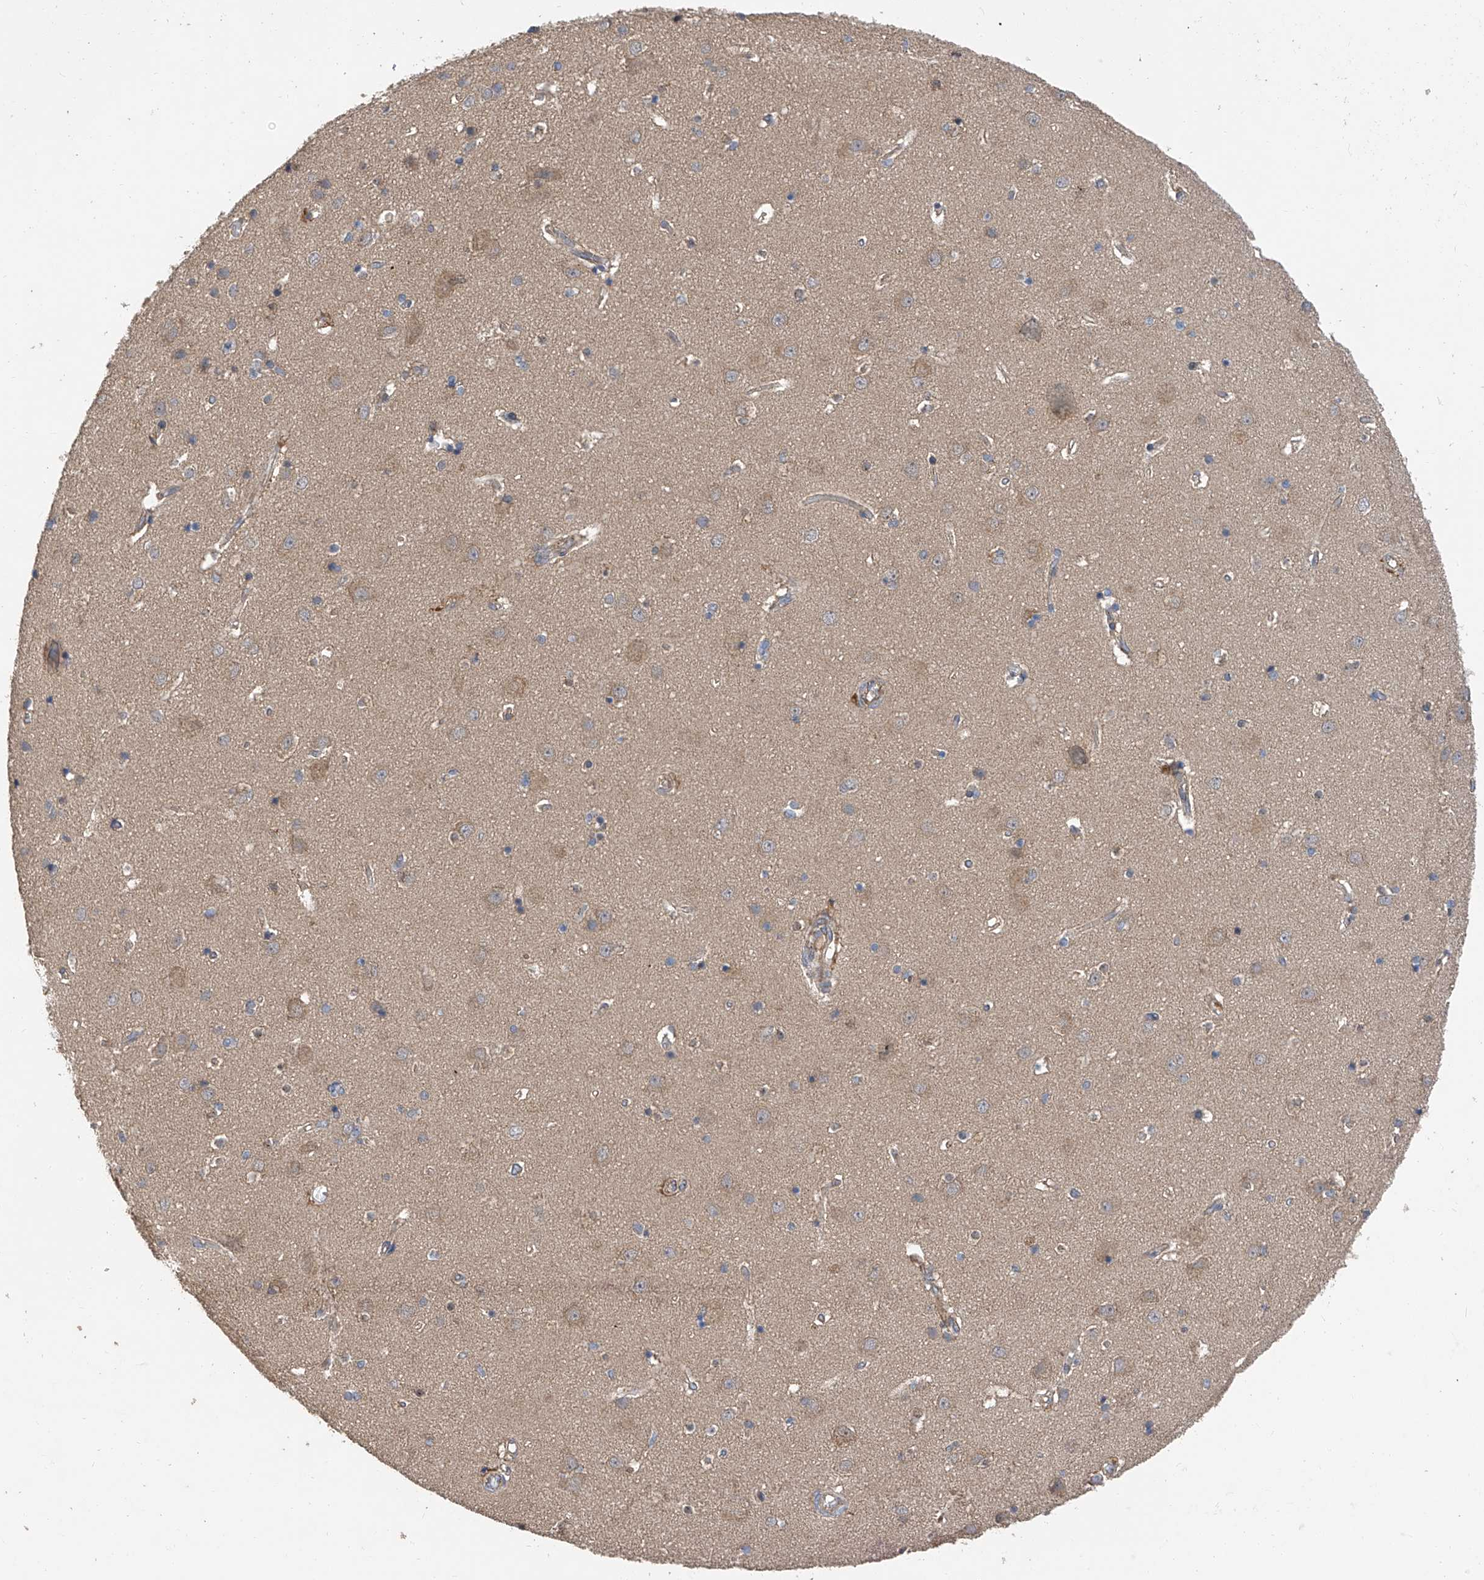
{"staining": {"intensity": "weak", "quantity": ">75%", "location": "cytoplasmic/membranous"}, "tissue": "cerebral cortex", "cell_type": "Endothelial cells", "image_type": "normal", "snomed": [{"axis": "morphology", "description": "Normal tissue, NOS"}, {"axis": "topography", "description": "Cerebral cortex"}], "caption": "DAB immunohistochemical staining of benign human cerebral cortex displays weak cytoplasmic/membranous protein positivity in about >75% of endothelial cells.", "gene": "PTK2", "patient": {"sex": "male", "age": 54}}